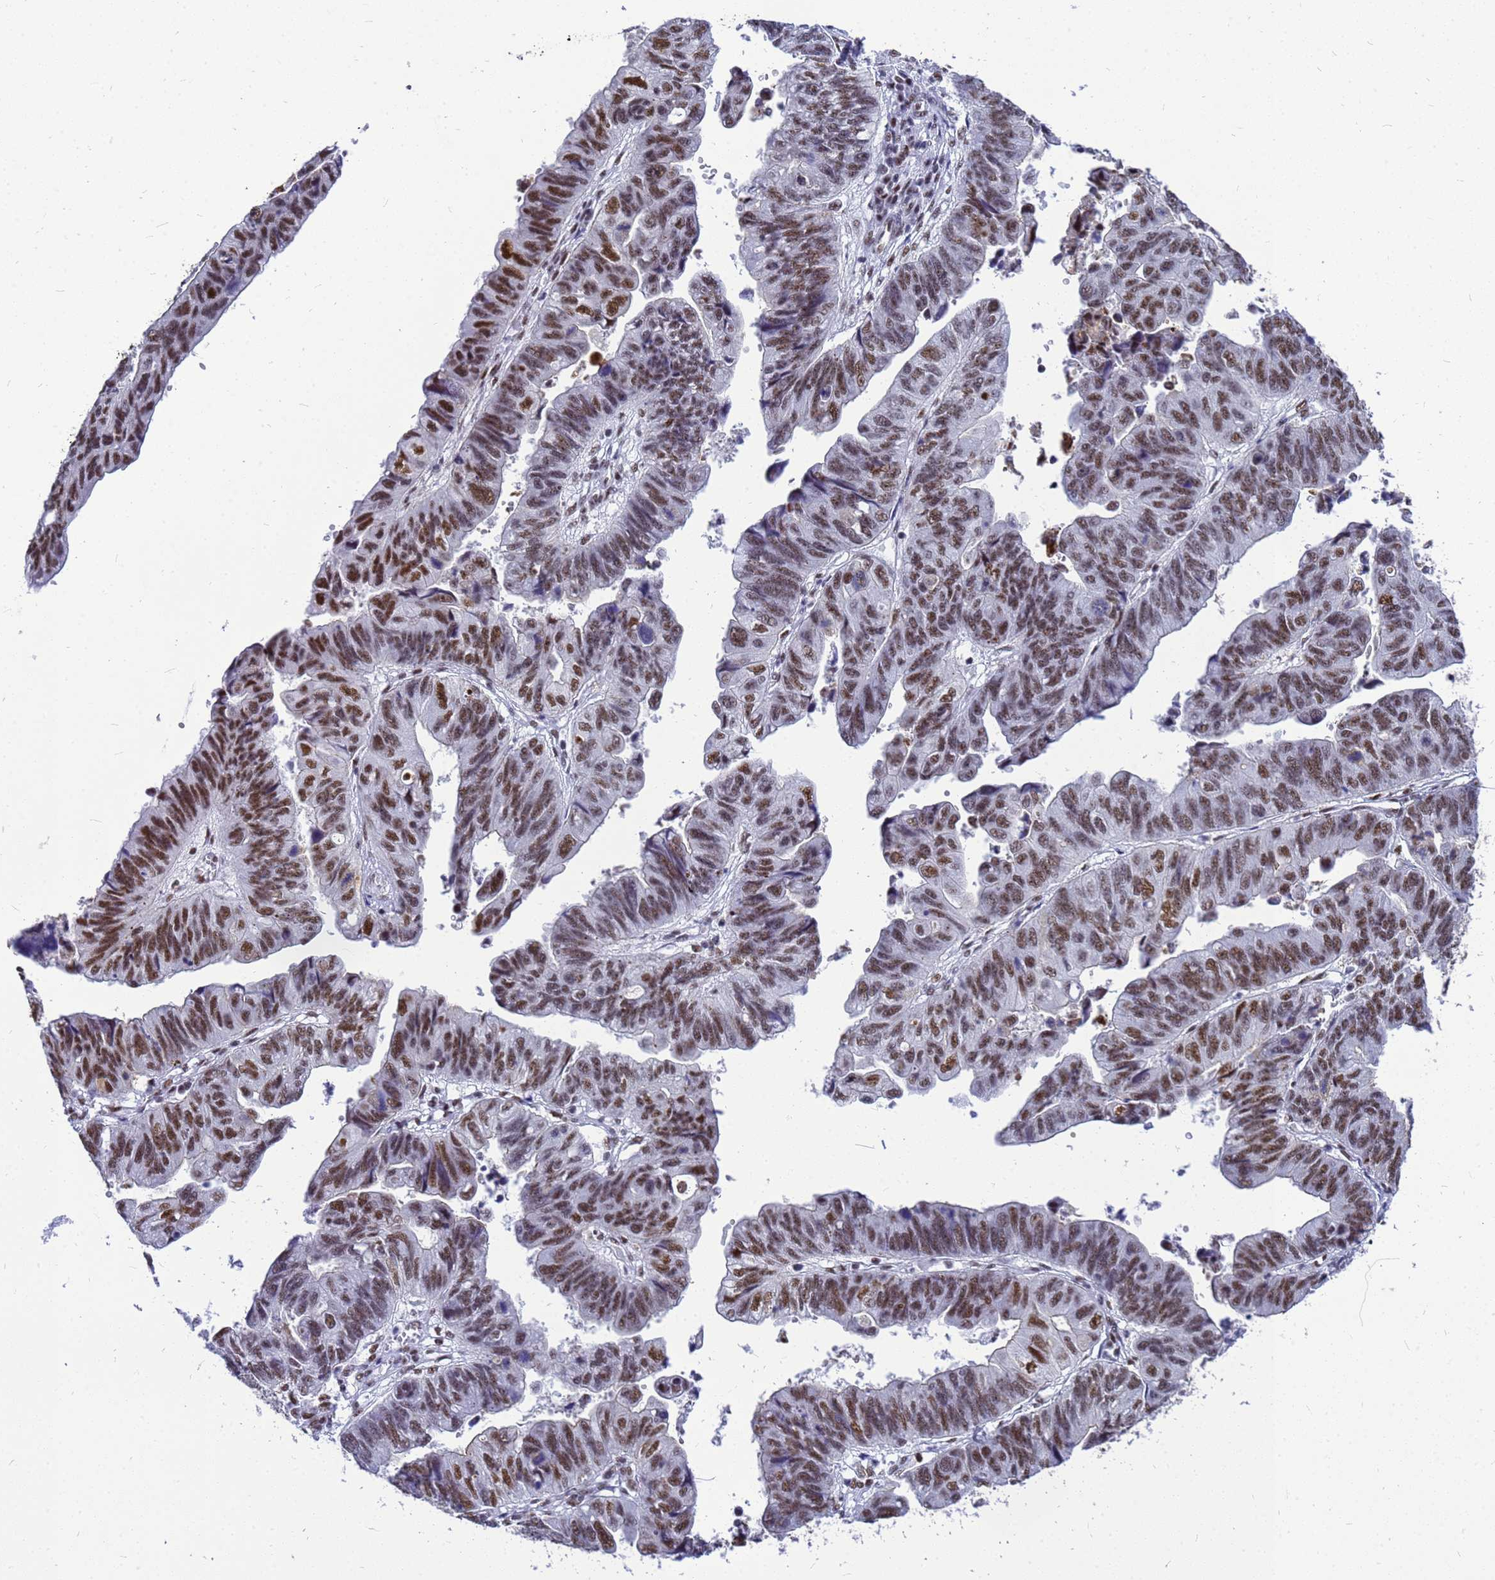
{"staining": {"intensity": "strong", "quantity": "25%-75%", "location": "nuclear"}, "tissue": "stomach cancer", "cell_type": "Tumor cells", "image_type": "cancer", "snomed": [{"axis": "morphology", "description": "Adenocarcinoma, NOS"}, {"axis": "topography", "description": "Stomach"}], "caption": "Human stomach cancer (adenocarcinoma) stained for a protein (brown) exhibits strong nuclear positive staining in about 25%-75% of tumor cells.", "gene": "SART3", "patient": {"sex": "male", "age": 59}}